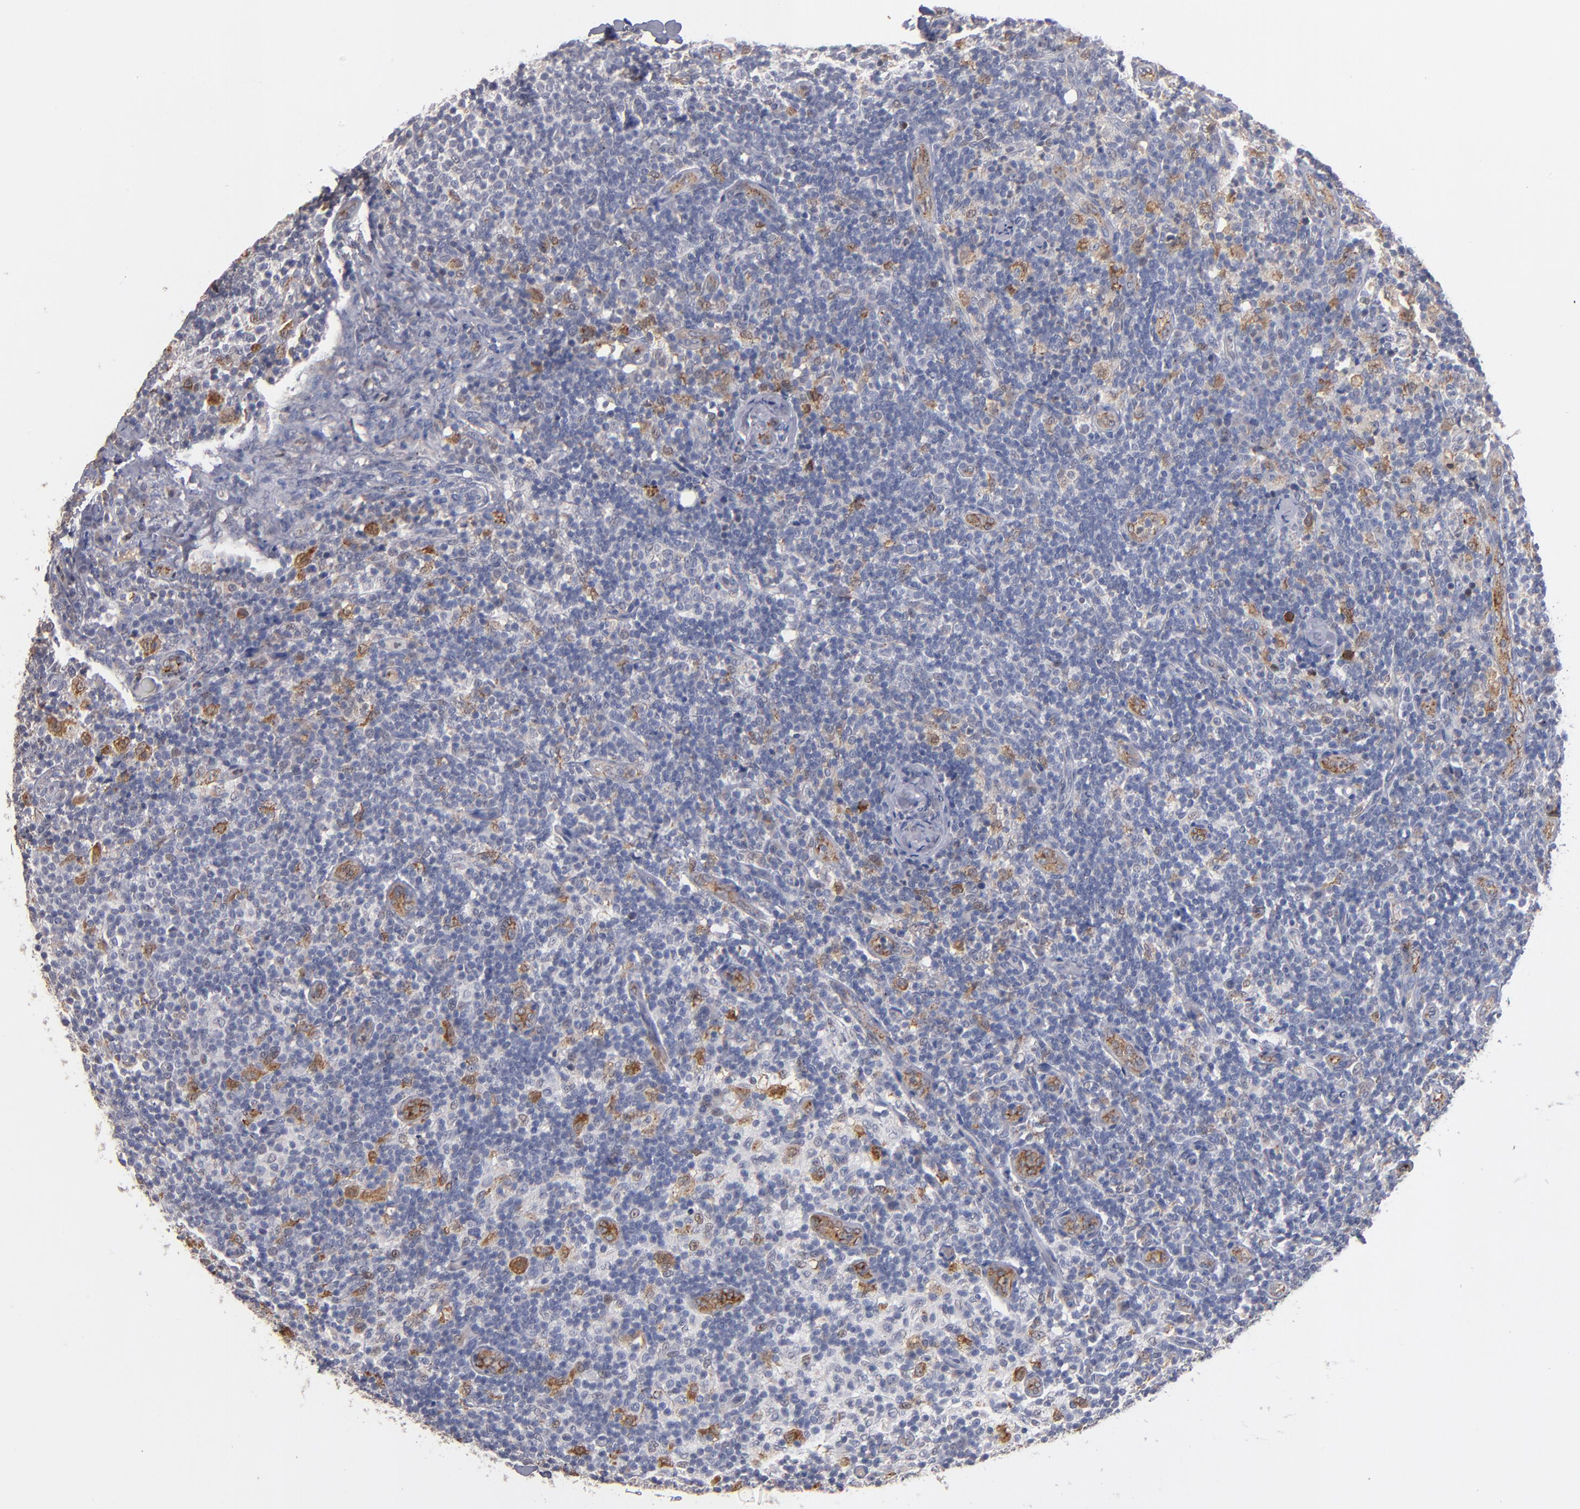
{"staining": {"intensity": "weak", "quantity": "<25%", "location": "cytoplasmic/membranous"}, "tissue": "lymph node", "cell_type": "Germinal center cells", "image_type": "normal", "snomed": [{"axis": "morphology", "description": "Normal tissue, NOS"}, {"axis": "morphology", "description": "Inflammation, NOS"}, {"axis": "topography", "description": "Lymph node"}], "caption": "The immunohistochemistry (IHC) image has no significant expression in germinal center cells of lymph node. The staining is performed using DAB (3,3'-diaminobenzidine) brown chromogen with nuclei counter-stained in using hematoxylin.", "gene": "SELP", "patient": {"sex": "male", "age": 46}}